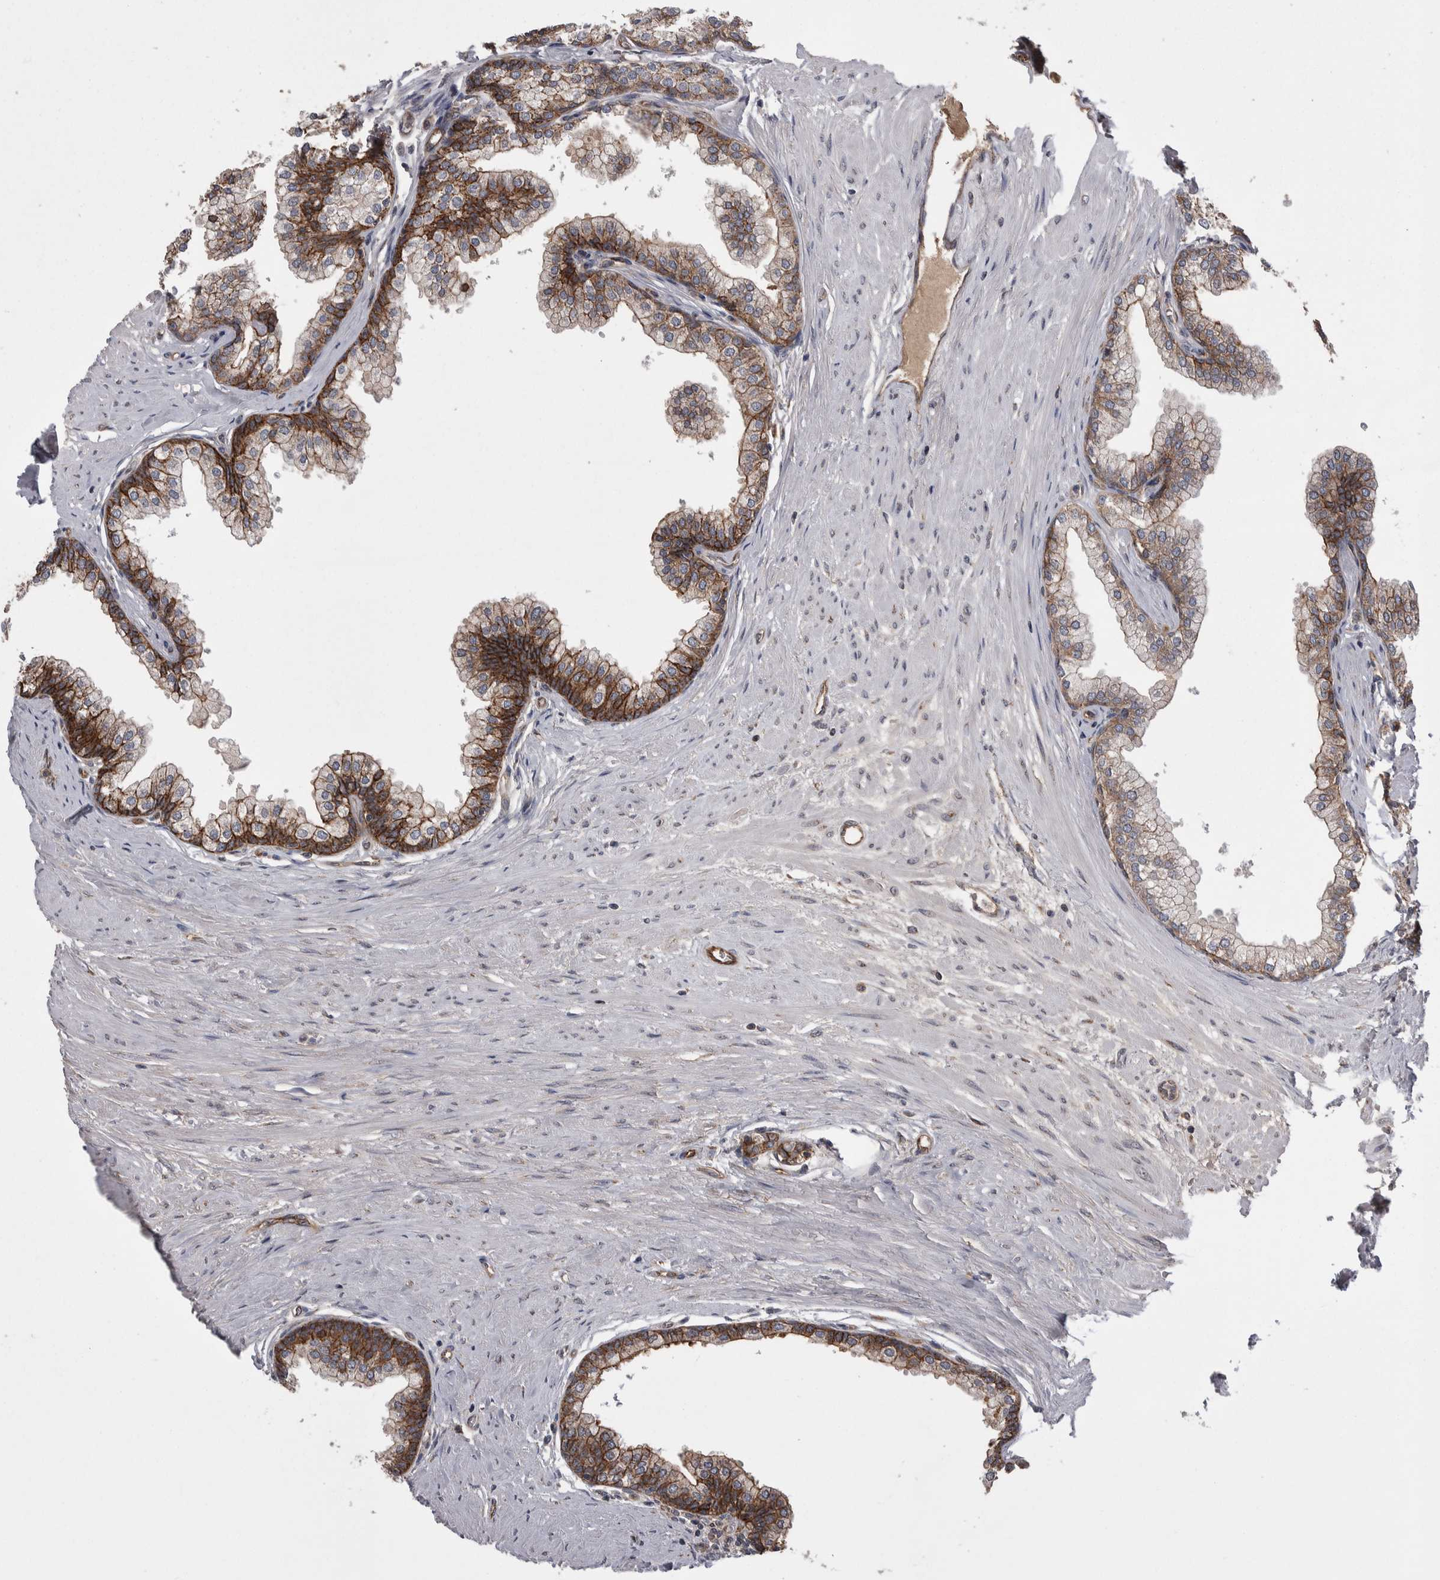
{"staining": {"intensity": "moderate", "quantity": ">75%", "location": "cytoplasmic/membranous"}, "tissue": "prostate", "cell_type": "Glandular cells", "image_type": "normal", "snomed": [{"axis": "morphology", "description": "Normal tissue, NOS"}, {"axis": "morphology", "description": "Urothelial carcinoma, Low grade"}, {"axis": "topography", "description": "Urinary bladder"}, {"axis": "topography", "description": "Prostate"}], "caption": "Moderate cytoplasmic/membranous positivity for a protein is present in about >75% of glandular cells of unremarkable prostate using immunohistochemistry (IHC).", "gene": "LIMA1", "patient": {"sex": "male", "age": 60}}